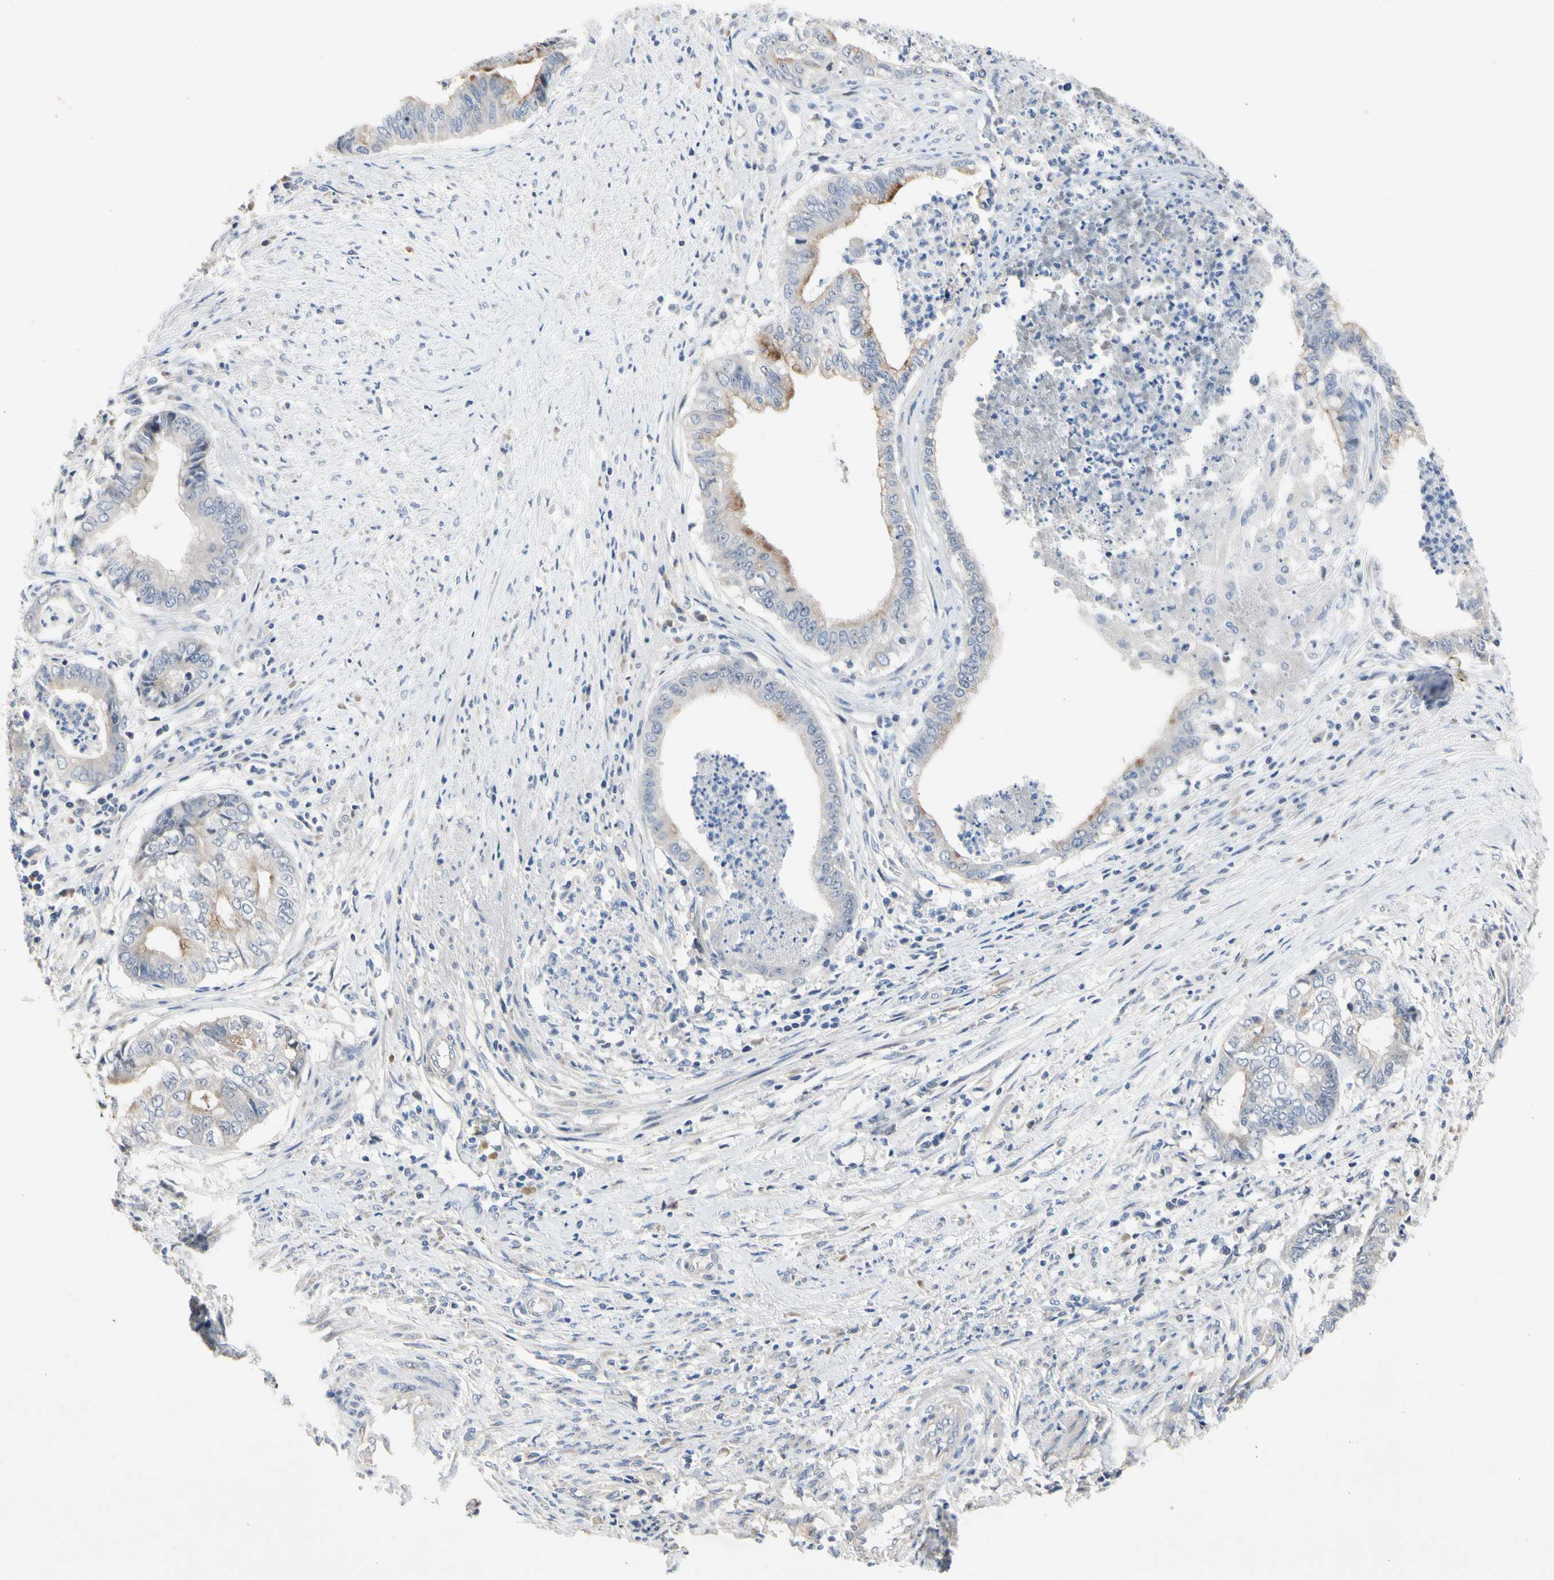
{"staining": {"intensity": "weak", "quantity": "<25%", "location": "cytoplasmic/membranous"}, "tissue": "endometrial cancer", "cell_type": "Tumor cells", "image_type": "cancer", "snomed": [{"axis": "morphology", "description": "Necrosis, NOS"}, {"axis": "morphology", "description": "Adenocarcinoma, NOS"}, {"axis": "topography", "description": "Endometrium"}], "caption": "This is an immunohistochemistry (IHC) photomicrograph of endometrial cancer. There is no positivity in tumor cells.", "gene": "GAS6", "patient": {"sex": "female", "age": 79}}